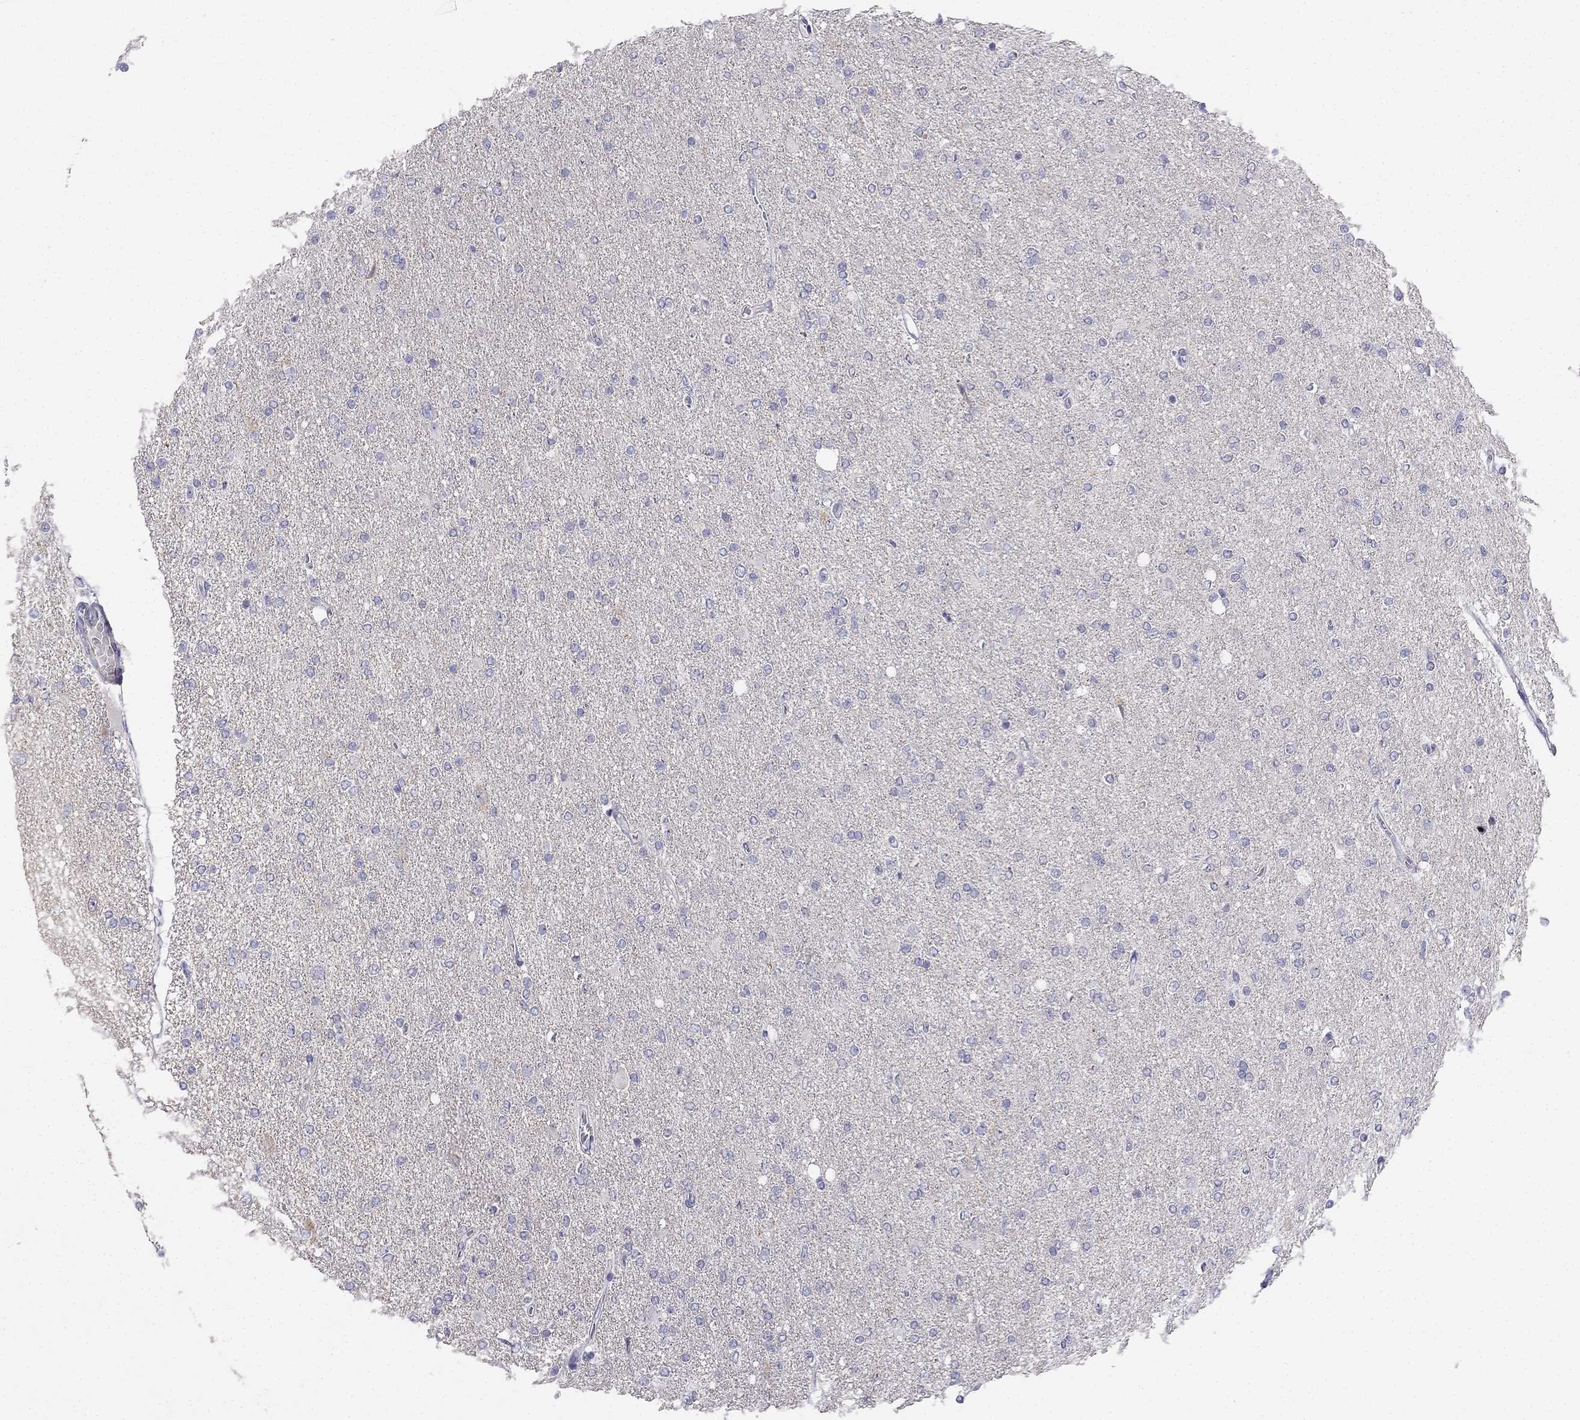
{"staining": {"intensity": "negative", "quantity": "none", "location": "none"}, "tissue": "glioma", "cell_type": "Tumor cells", "image_type": "cancer", "snomed": [{"axis": "morphology", "description": "Glioma, malignant, High grade"}, {"axis": "topography", "description": "Cerebral cortex"}], "caption": "Immunohistochemistry of human glioma displays no staining in tumor cells.", "gene": "C16orf89", "patient": {"sex": "male", "age": 70}}